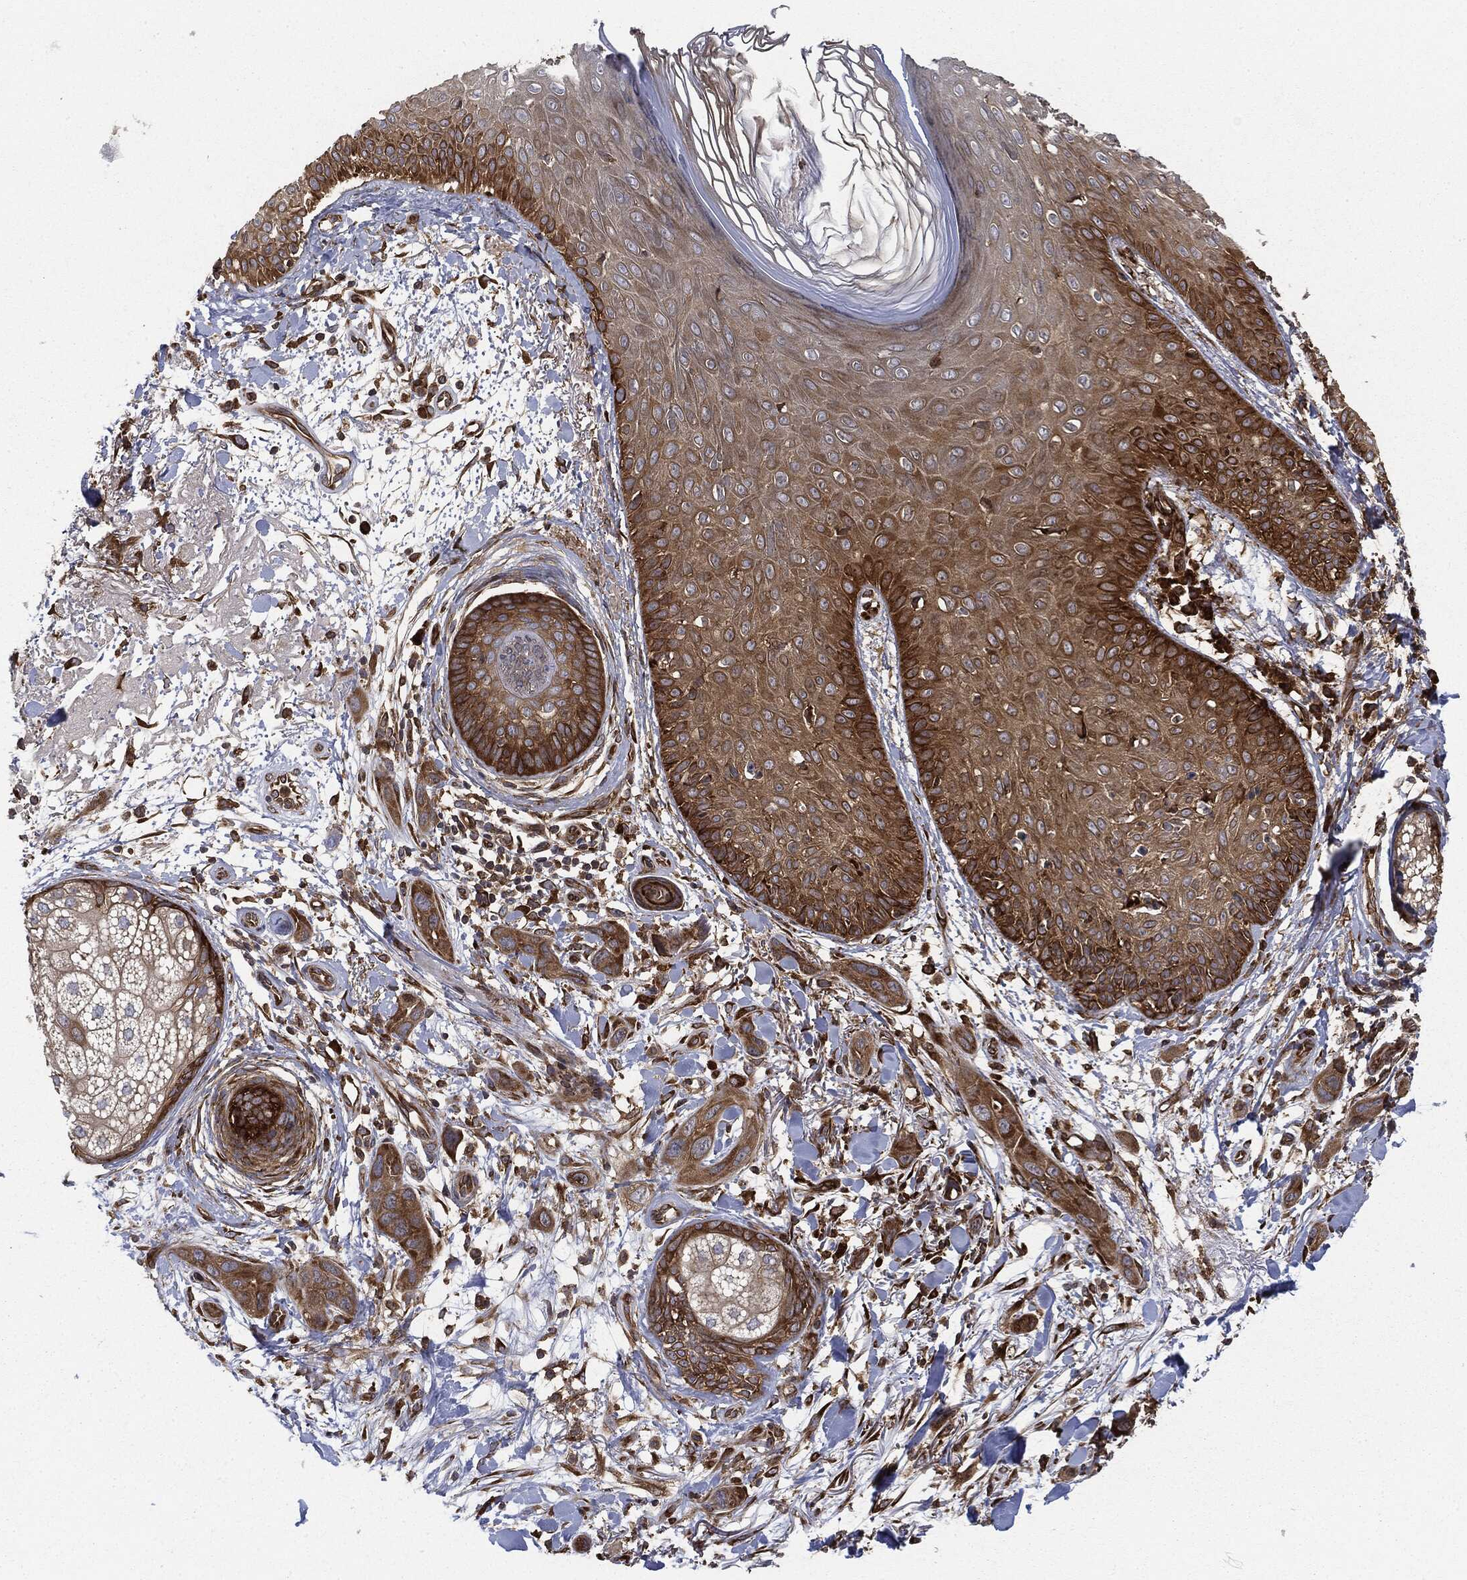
{"staining": {"intensity": "strong", "quantity": ">75%", "location": "cytoplasmic/membranous"}, "tissue": "skin cancer", "cell_type": "Tumor cells", "image_type": "cancer", "snomed": [{"axis": "morphology", "description": "Squamous cell carcinoma, NOS"}, {"axis": "topography", "description": "Skin"}], "caption": "Immunohistochemistry (IHC) image of human skin cancer (squamous cell carcinoma) stained for a protein (brown), which exhibits high levels of strong cytoplasmic/membranous staining in about >75% of tumor cells.", "gene": "EIF2AK2", "patient": {"sex": "male", "age": 78}}